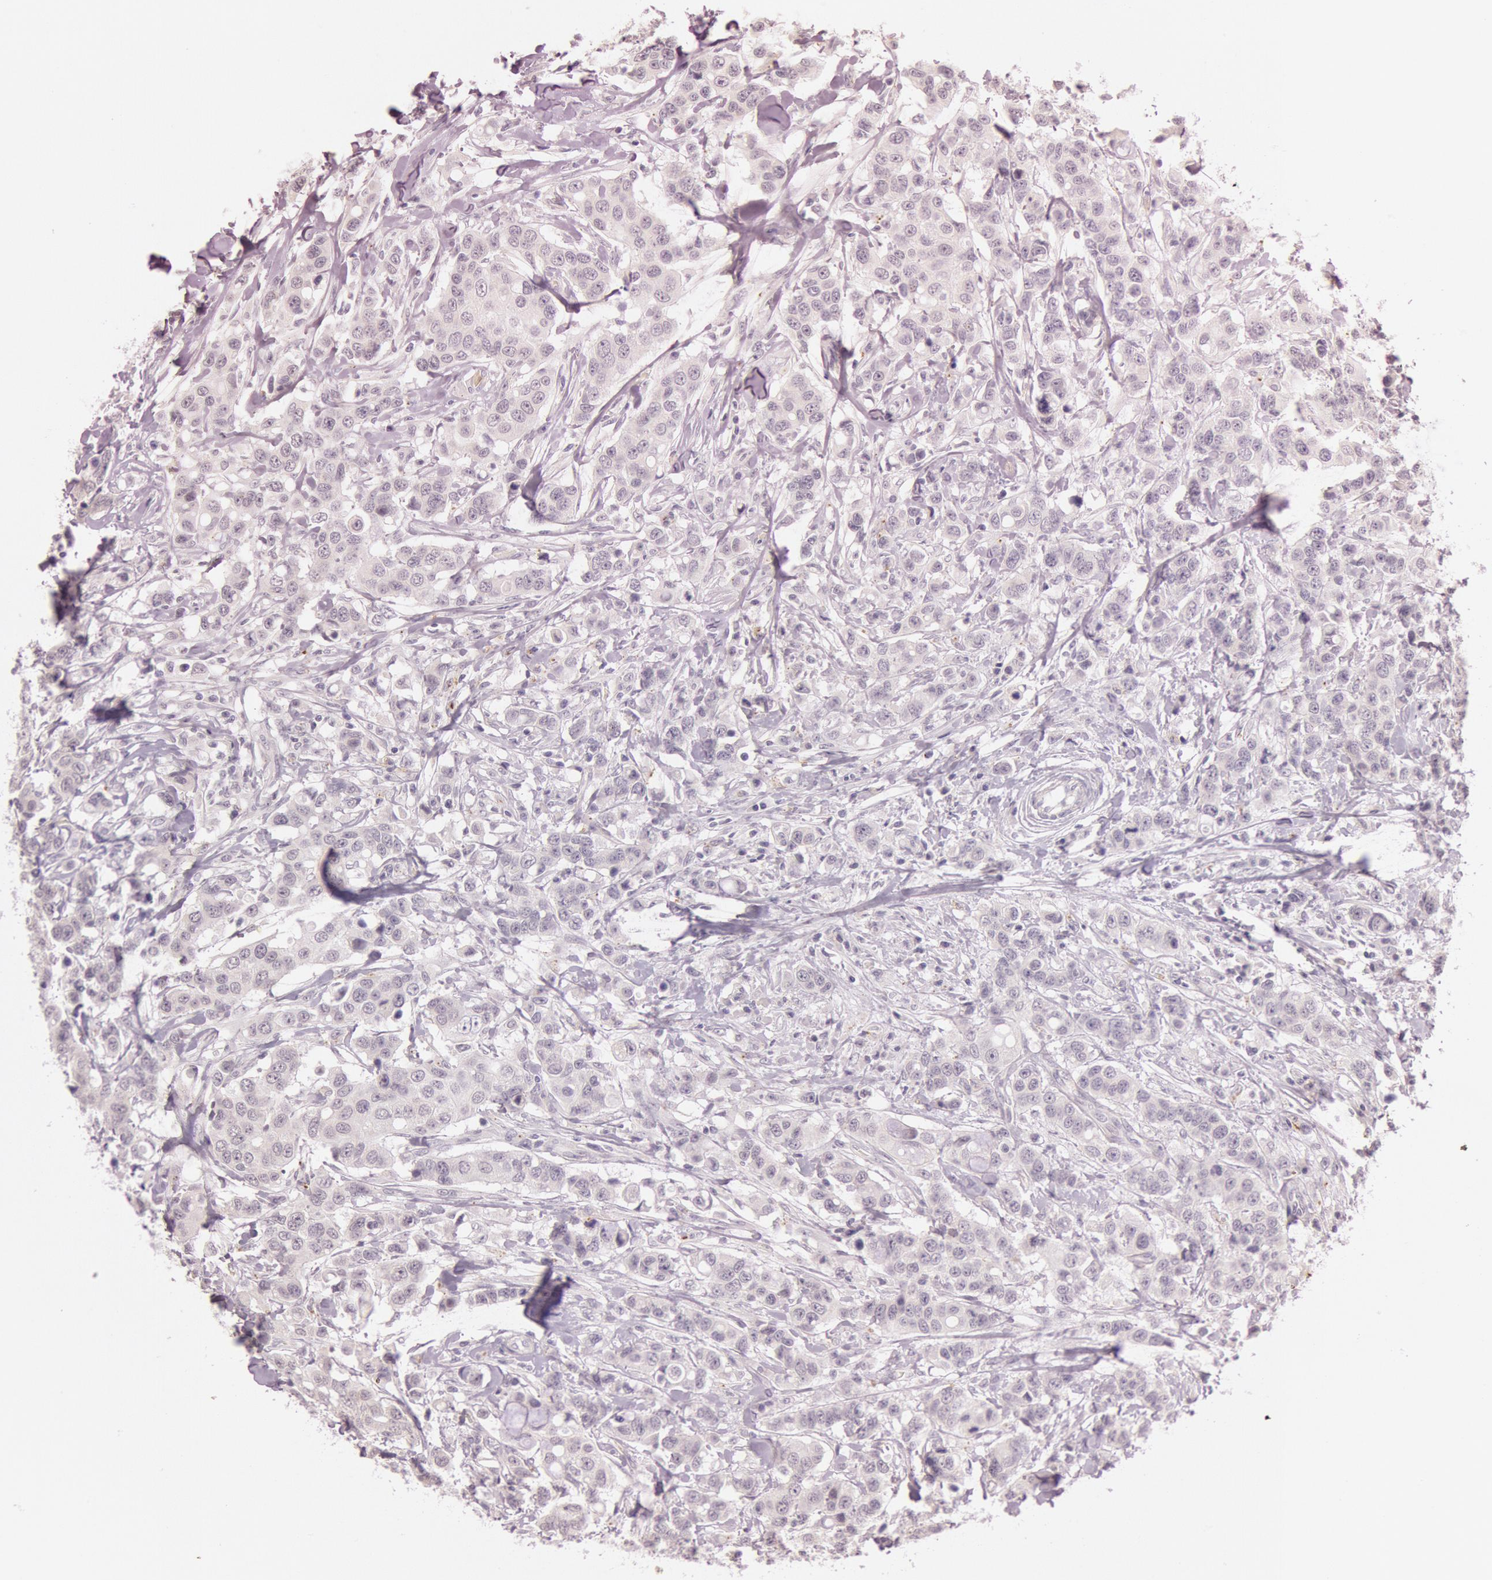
{"staining": {"intensity": "negative", "quantity": "none", "location": "none"}, "tissue": "breast cancer", "cell_type": "Tumor cells", "image_type": "cancer", "snomed": [{"axis": "morphology", "description": "Duct carcinoma"}, {"axis": "topography", "description": "Breast"}], "caption": "IHC of breast cancer shows no staining in tumor cells.", "gene": "KDM6A", "patient": {"sex": "female", "age": 27}}